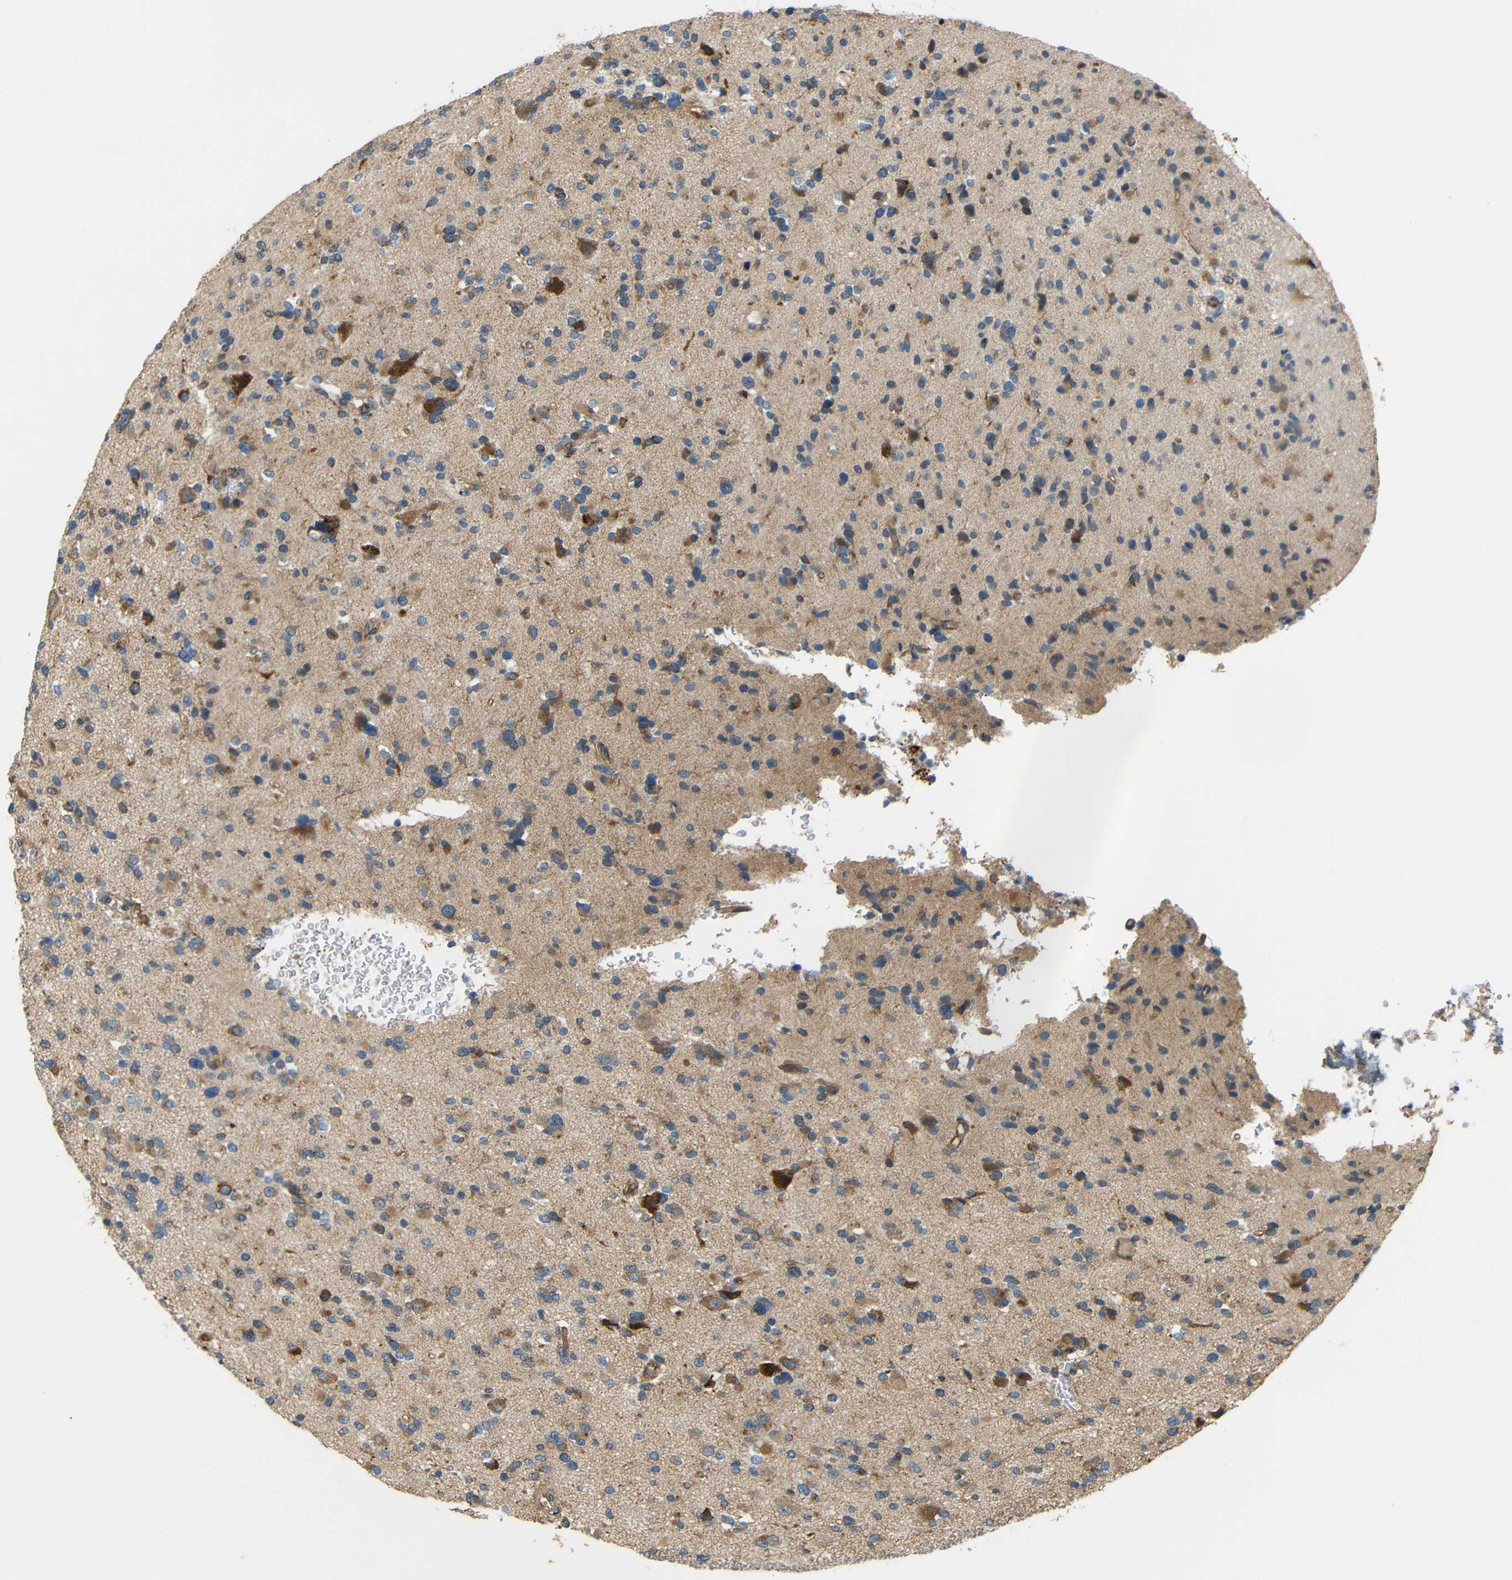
{"staining": {"intensity": "moderate", "quantity": ">75%", "location": "cytoplasmic/membranous"}, "tissue": "glioma", "cell_type": "Tumor cells", "image_type": "cancer", "snomed": [{"axis": "morphology", "description": "Glioma, malignant, Low grade"}, {"axis": "topography", "description": "Brain"}], "caption": "Glioma stained with DAB (3,3'-diaminobenzidine) immunohistochemistry demonstrates medium levels of moderate cytoplasmic/membranous expression in about >75% of tumor cells. The staining was performed using DAB (3,3'-diaminobenzidine) to visualize the protein expression in brown, while the nuclei were stained in blue with hematoxylin (Magnification: 20x).", "gene": "ATP7A", "patient": {"sex": "female", "age": 22}}